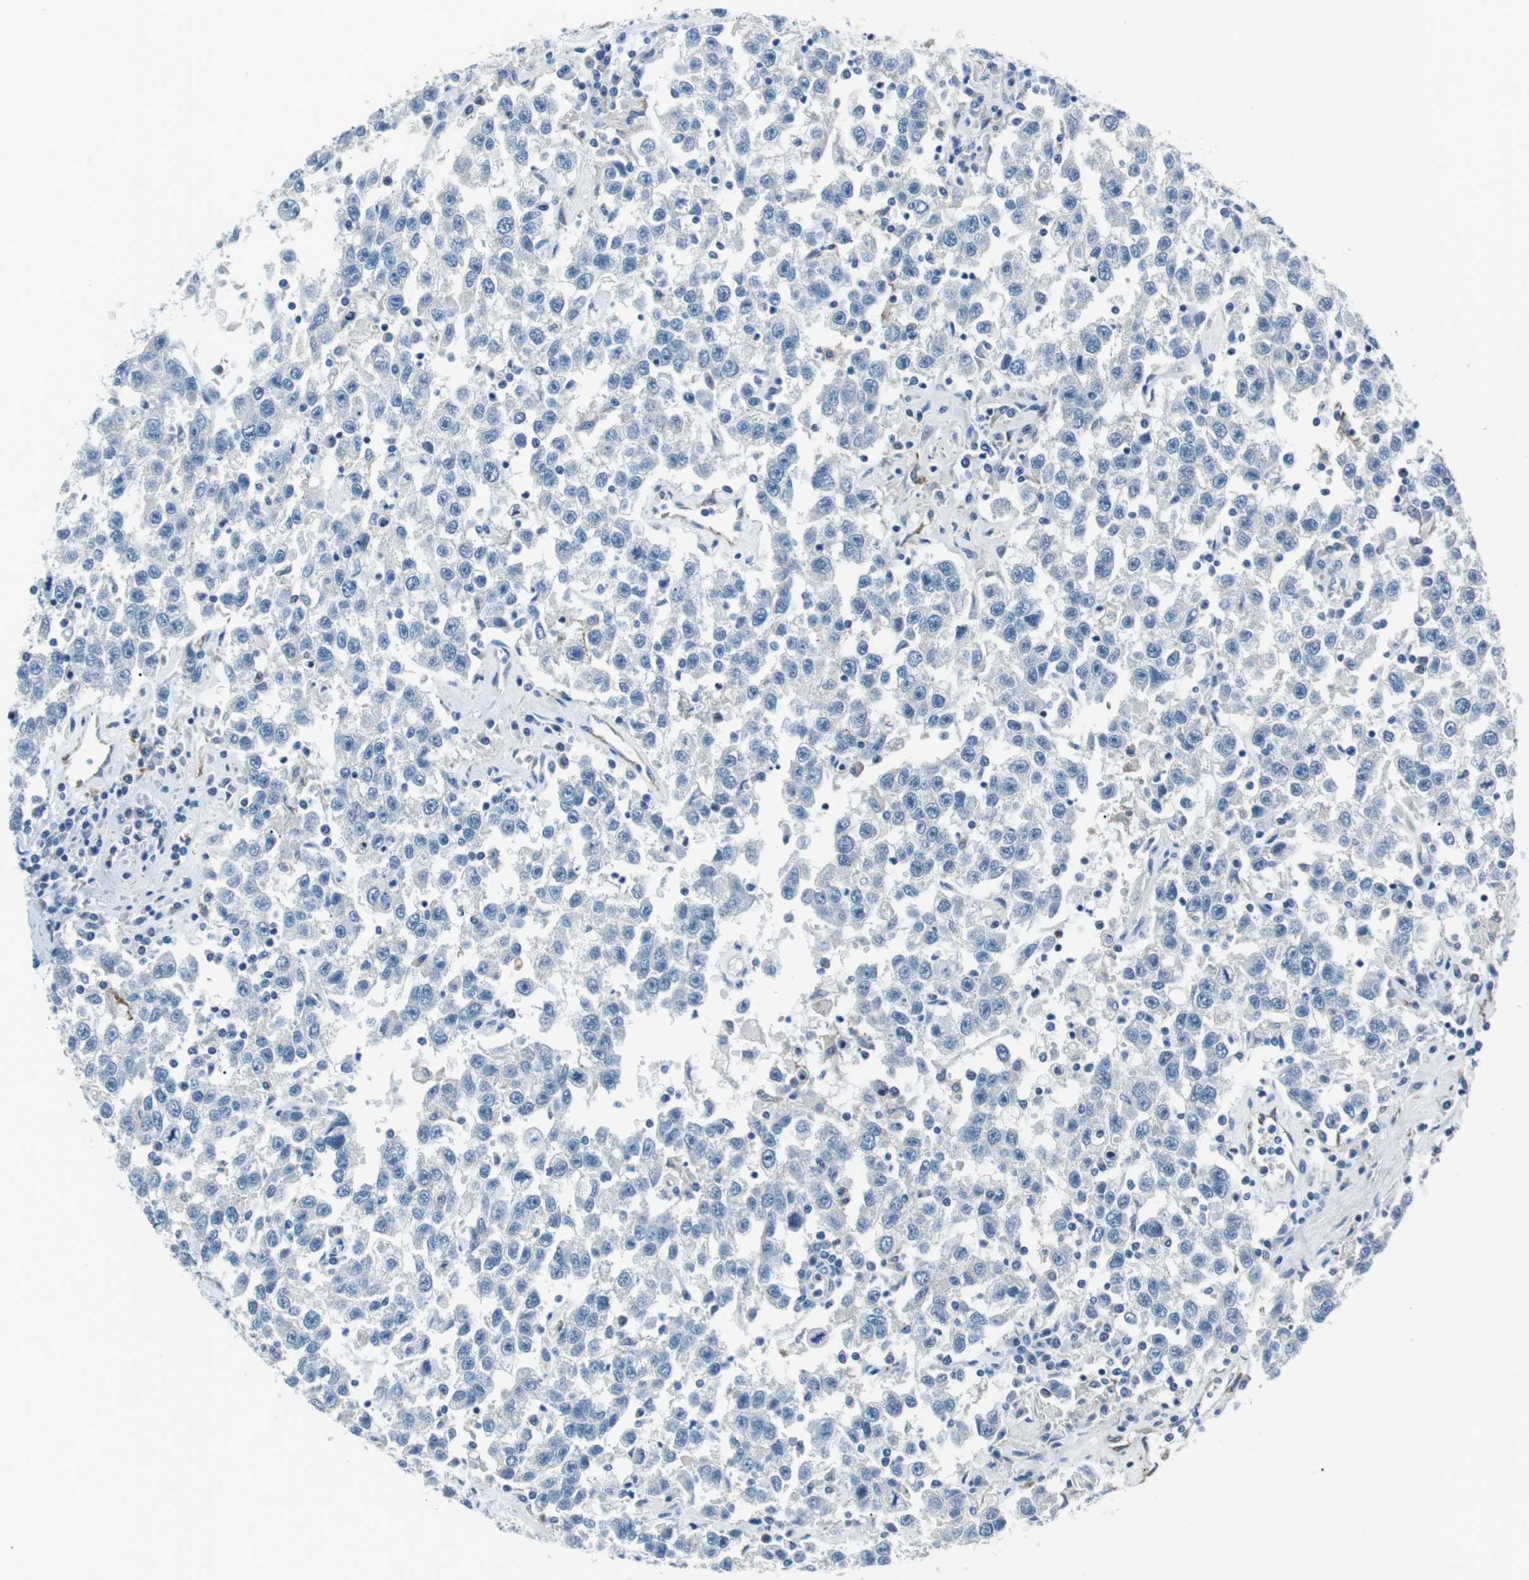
{"staining": {"intensity": "negative", "quantity": "none", "location": "none"}, "tissue": "testis cancer", "cell_type": "Tumor cells", "image_type": "cancer", "snomed": [{"axis": "morphology", "description": "Seminoma, NOS"}, {"axis": "topography", "description": "Testis"}], "caption": "Tumor cells are negative for protein expression in human testis cancer (seminoma). The staining is performed using DAB (3,3'-diaminobenzidine) brown chromogen with nuclei counter-stained in using hematoxylin.", "gene": "CSF2RA", "patient": {"sex": "male", "age": 41}}